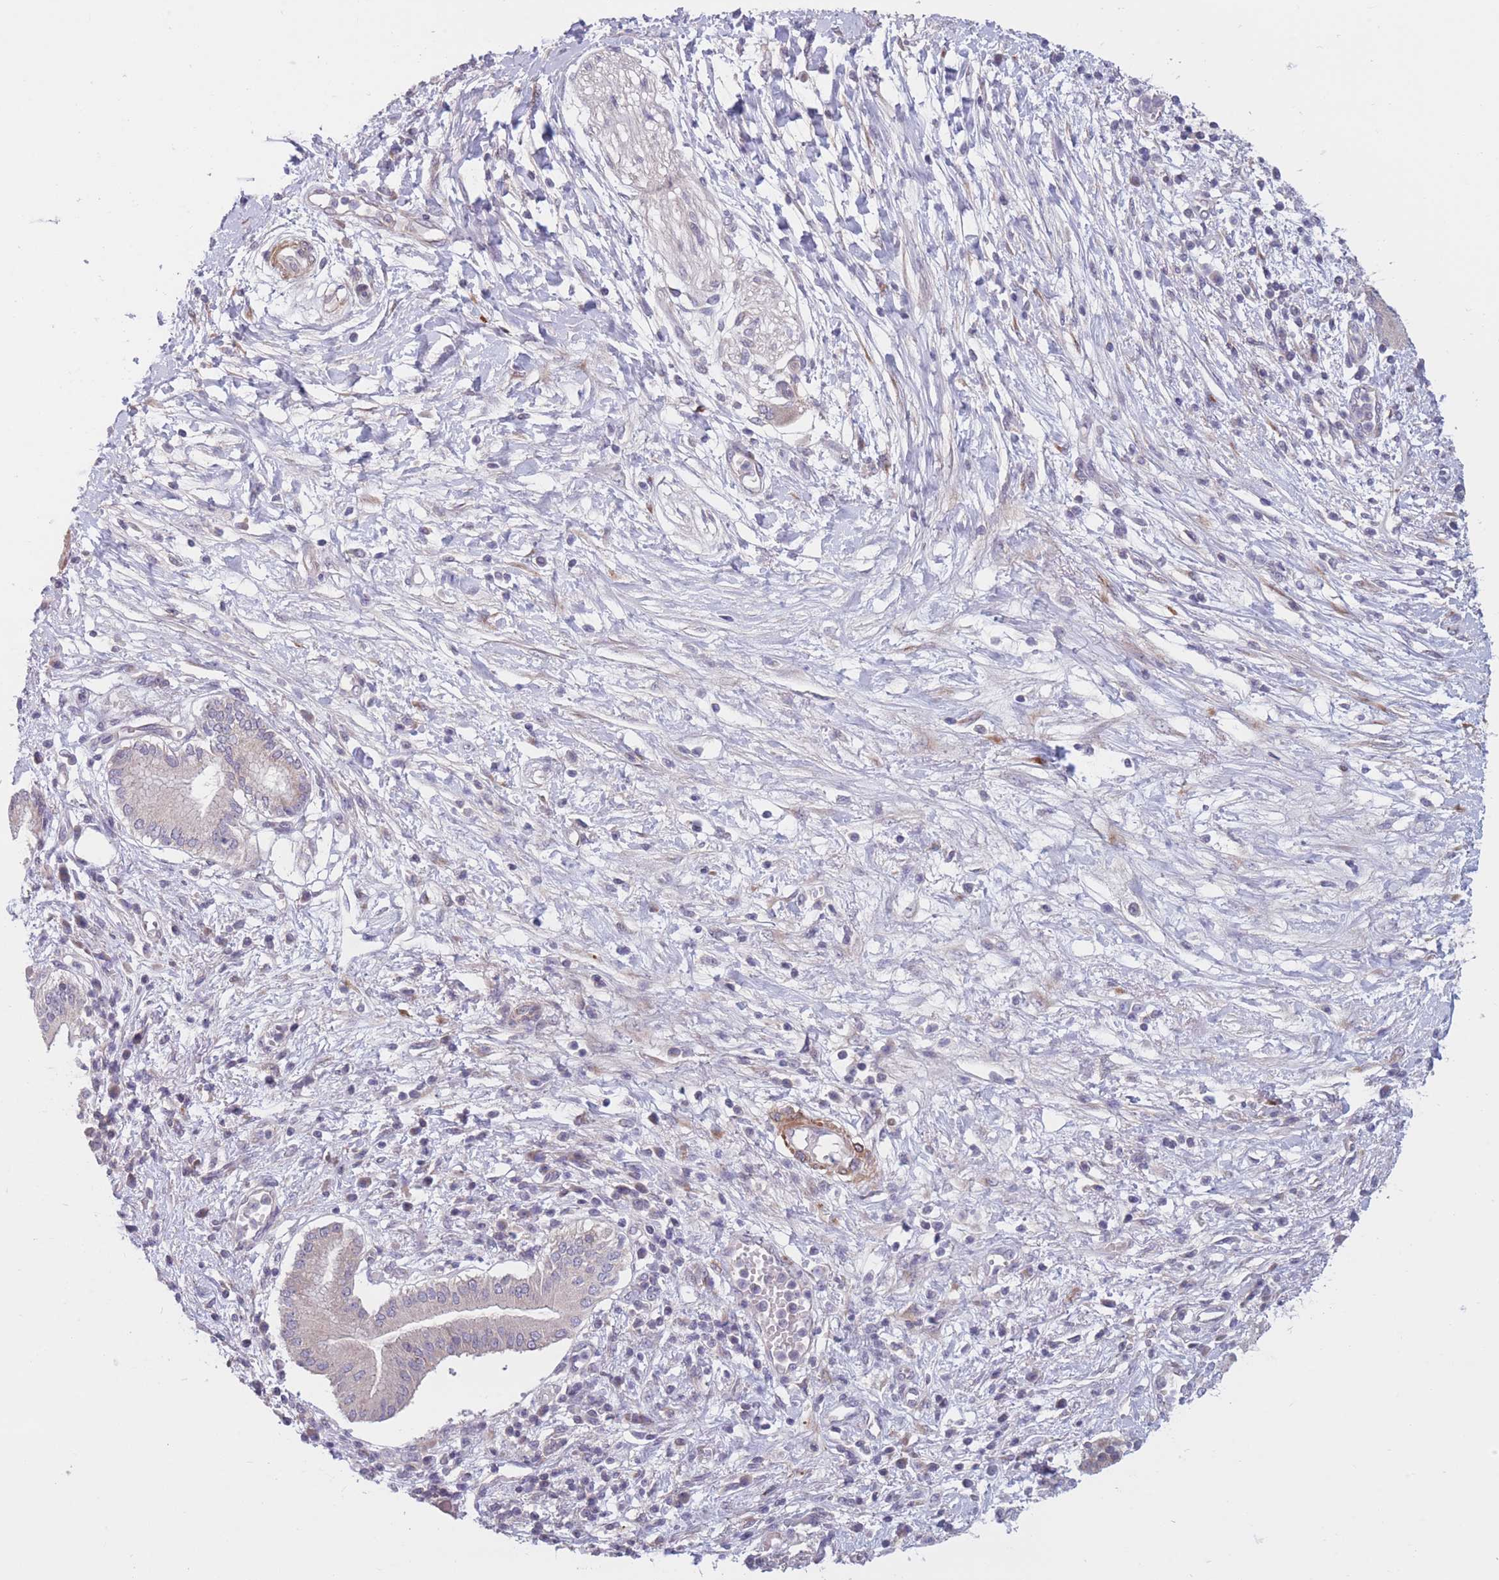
{"staining": {"intensity": "negative", "quantity": "none", "location": "none"}, "tissue": "pancreatic cancer", "cell_type": "Tumor cells", "image_type": "cancer", "snomed": [{"axis": "morphology", "description": "Adenocarcinoma, NOS"}, {"axis": "topography", "description": "Pancreas"}], "caption": "Pancreatic adenocarcinoma was stained to show a protein in brown. There is no significant positivity in tumor cells.", "gene": "CCNQ", "patient": {"sex": "male", "age": 68}}